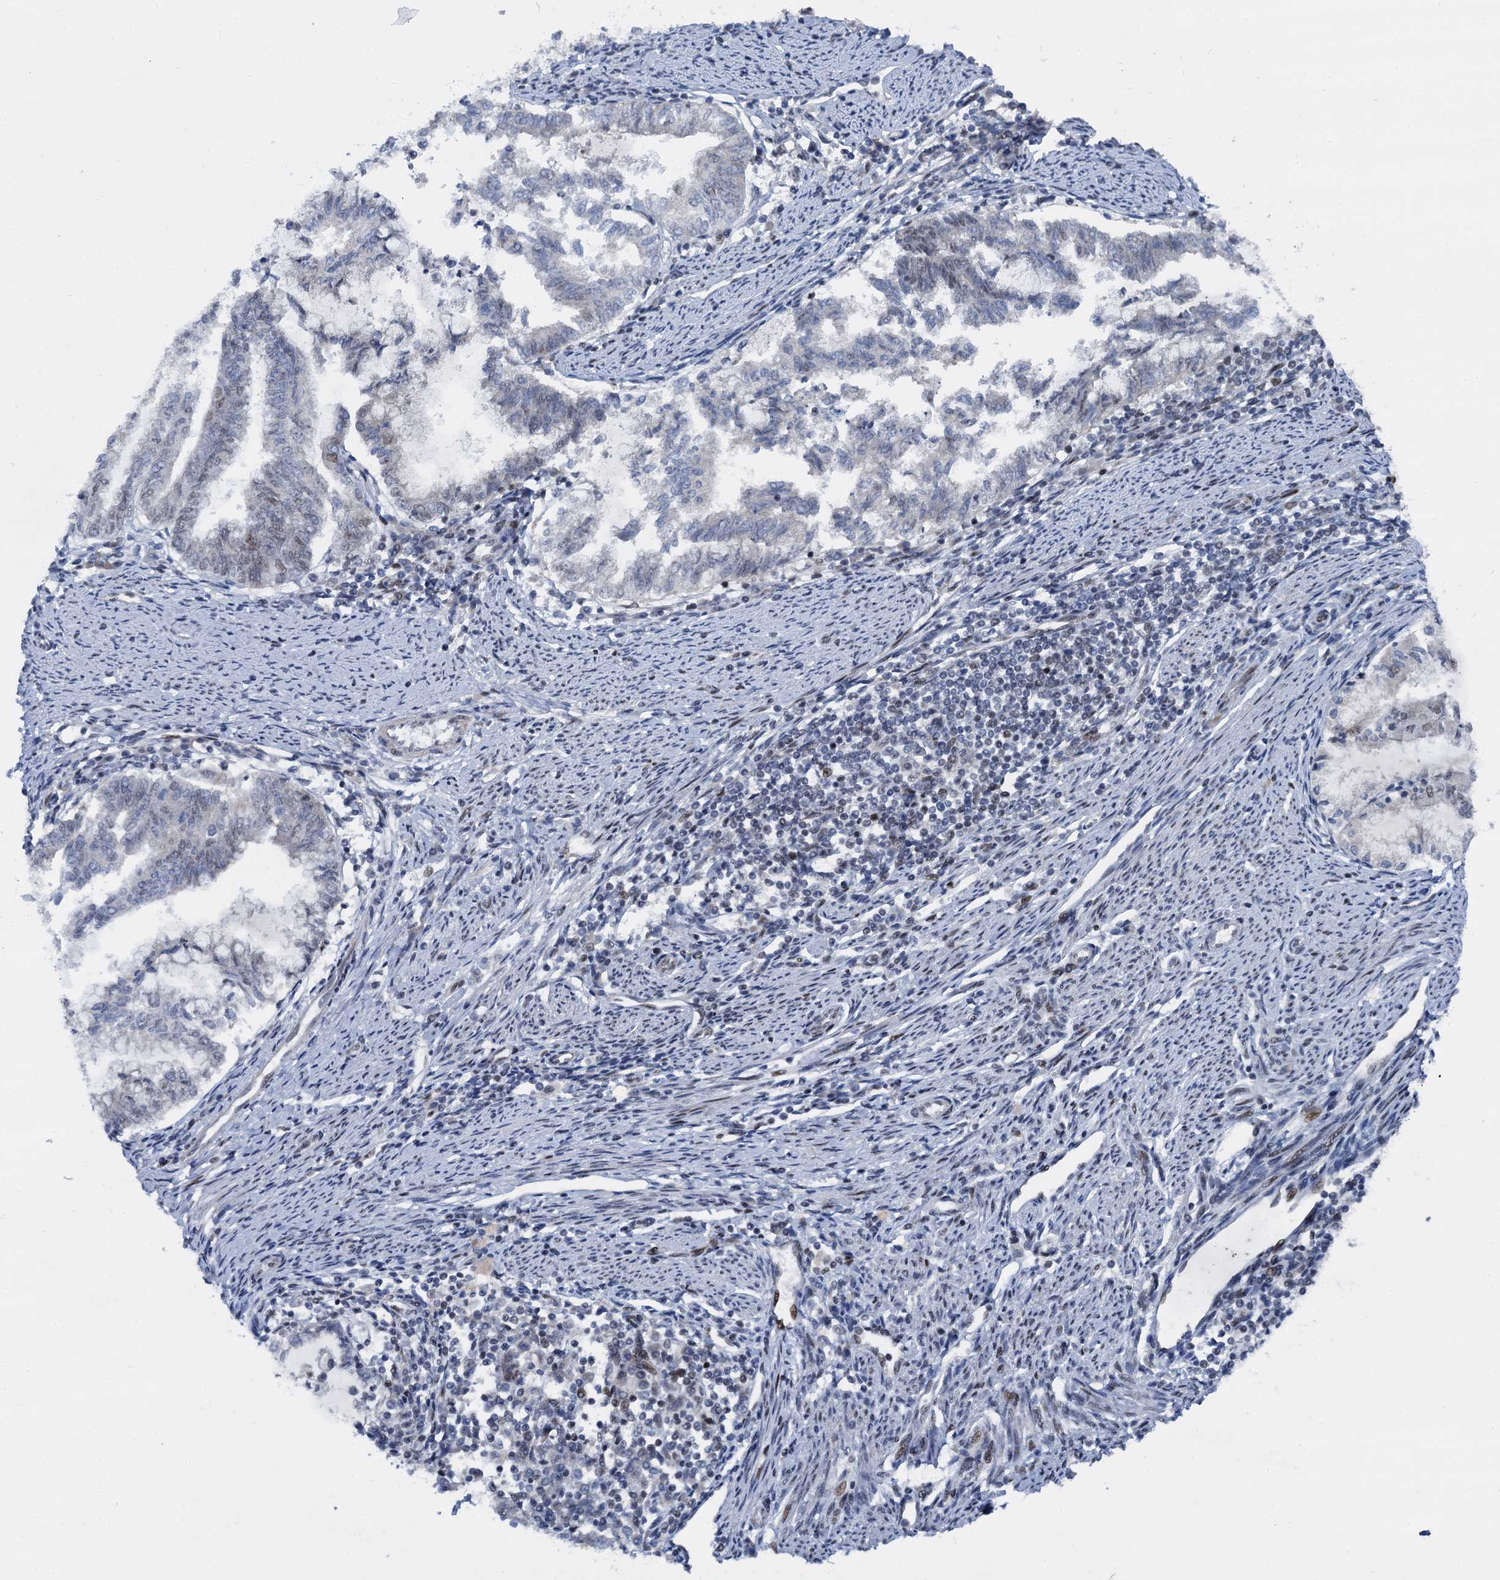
{"staining": {"intensity": "negative", "quantity": "none", "location": "none"}, "tissue": "endometrial cancer", "cell_type": "Tumor cells", "image_type": "cancer", "snomed": [{"axis": "morphology", "description": "Adenocarcinoma, NOS"}, {"axis": "topography", "description": "Endometrium"}], "caption": "Immunohistochemical staining of human endometrial adenocarcinoma exhibits no significant staining in tumor cells.", "gene": "RUFY2", "patient": {"sex": "female", "age": 79}}